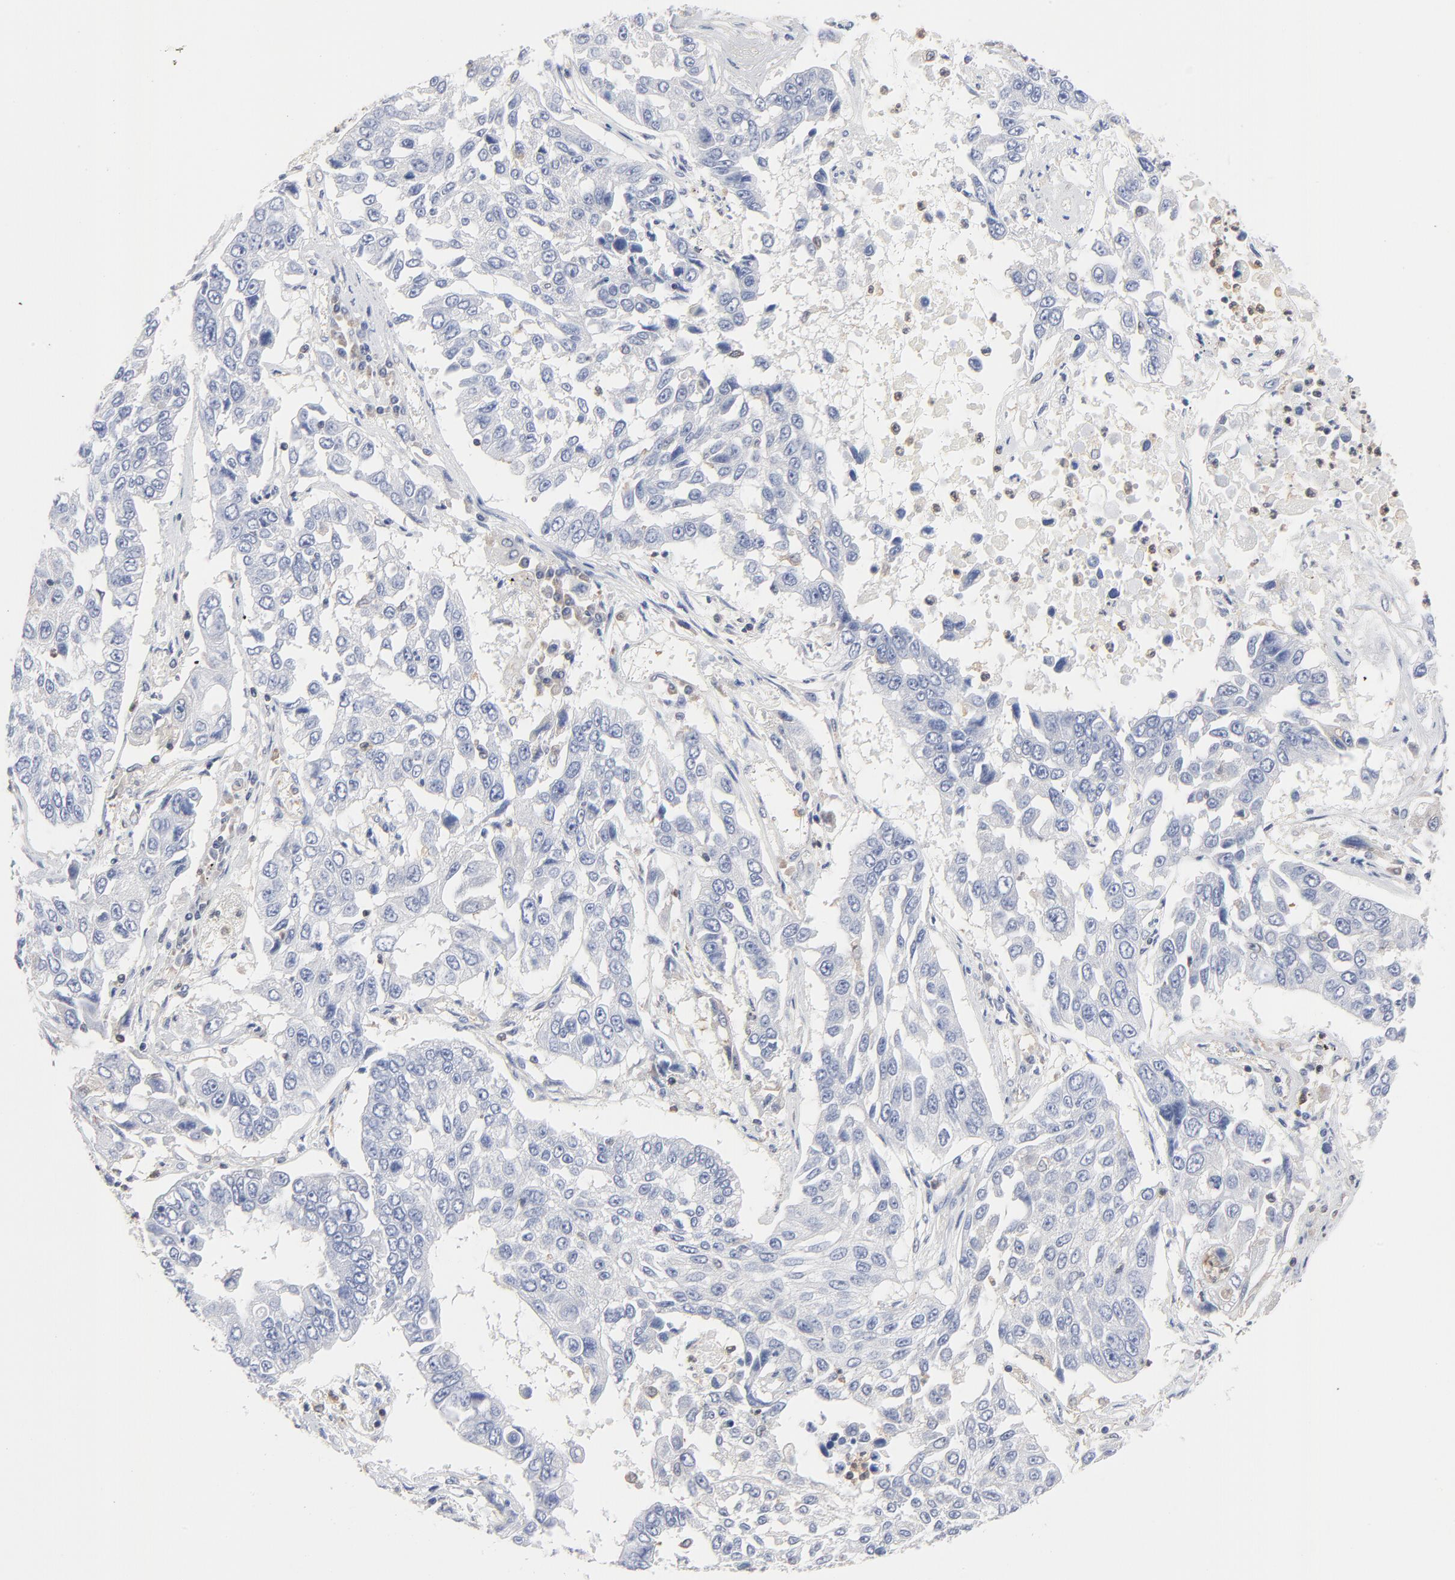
{"staining": {"intensity": "negative", "quantity": "none", "location": "none"}, "tissue": "lung cancer", "cell_type": "Tumor cells", "image_type": "cancer", "snomed": [{"axis": "morphology", "description": "Squamous cell carcinoma, NOS"}, {"axis": "topography", "description": "Lung"}], "caption": "IHC histopathology image of neoplastic tissue: lung cancer (squamous cell carcinoma) stained with DAB (3,3'-diaminobenzidine) reveals no significant protein positivity in tumor cells.", "gene": "CAB39L", "patient": {"sex": "male", "age": 71}}